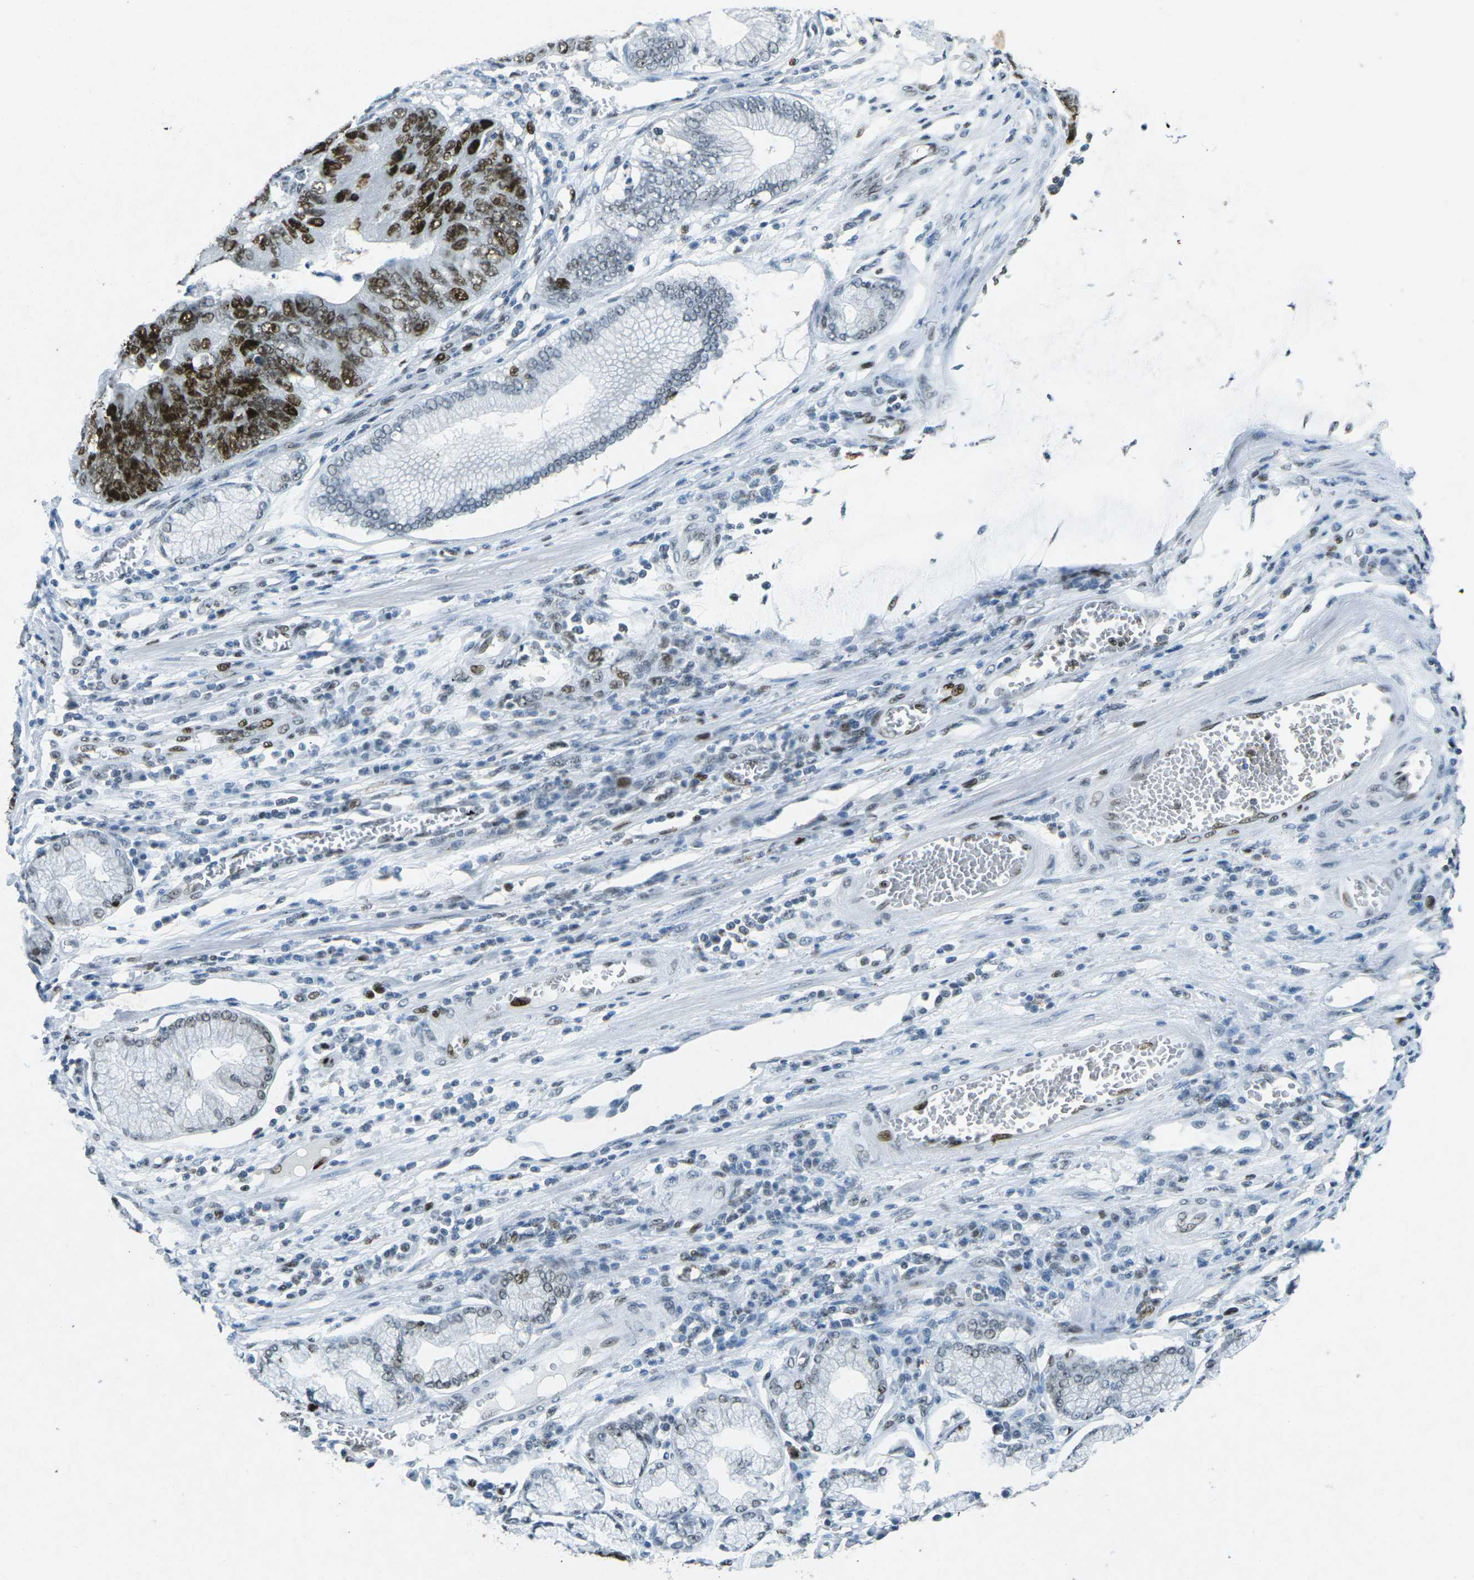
{"staining": {"intensity": "strong", "quantity": ">75%", "location": "nuclear"}, "tissue": "stomach cancer", "cell_type": "Tumor cells", "image_type": "cancer", "snomed": [{"axis": "morphology", "description": "Adenocarcinoma, NOS"}, {"axis": "topography", "description": "Stomach"}], "caption": "Immunohistochemical staining of human stomach cancer (adenocarcinoma) exhibits high levels of strong nuclear protein staining in about >75% of tumor cells.", "gene": "RB1", "patient": {"sex": "male", "age": 59}}